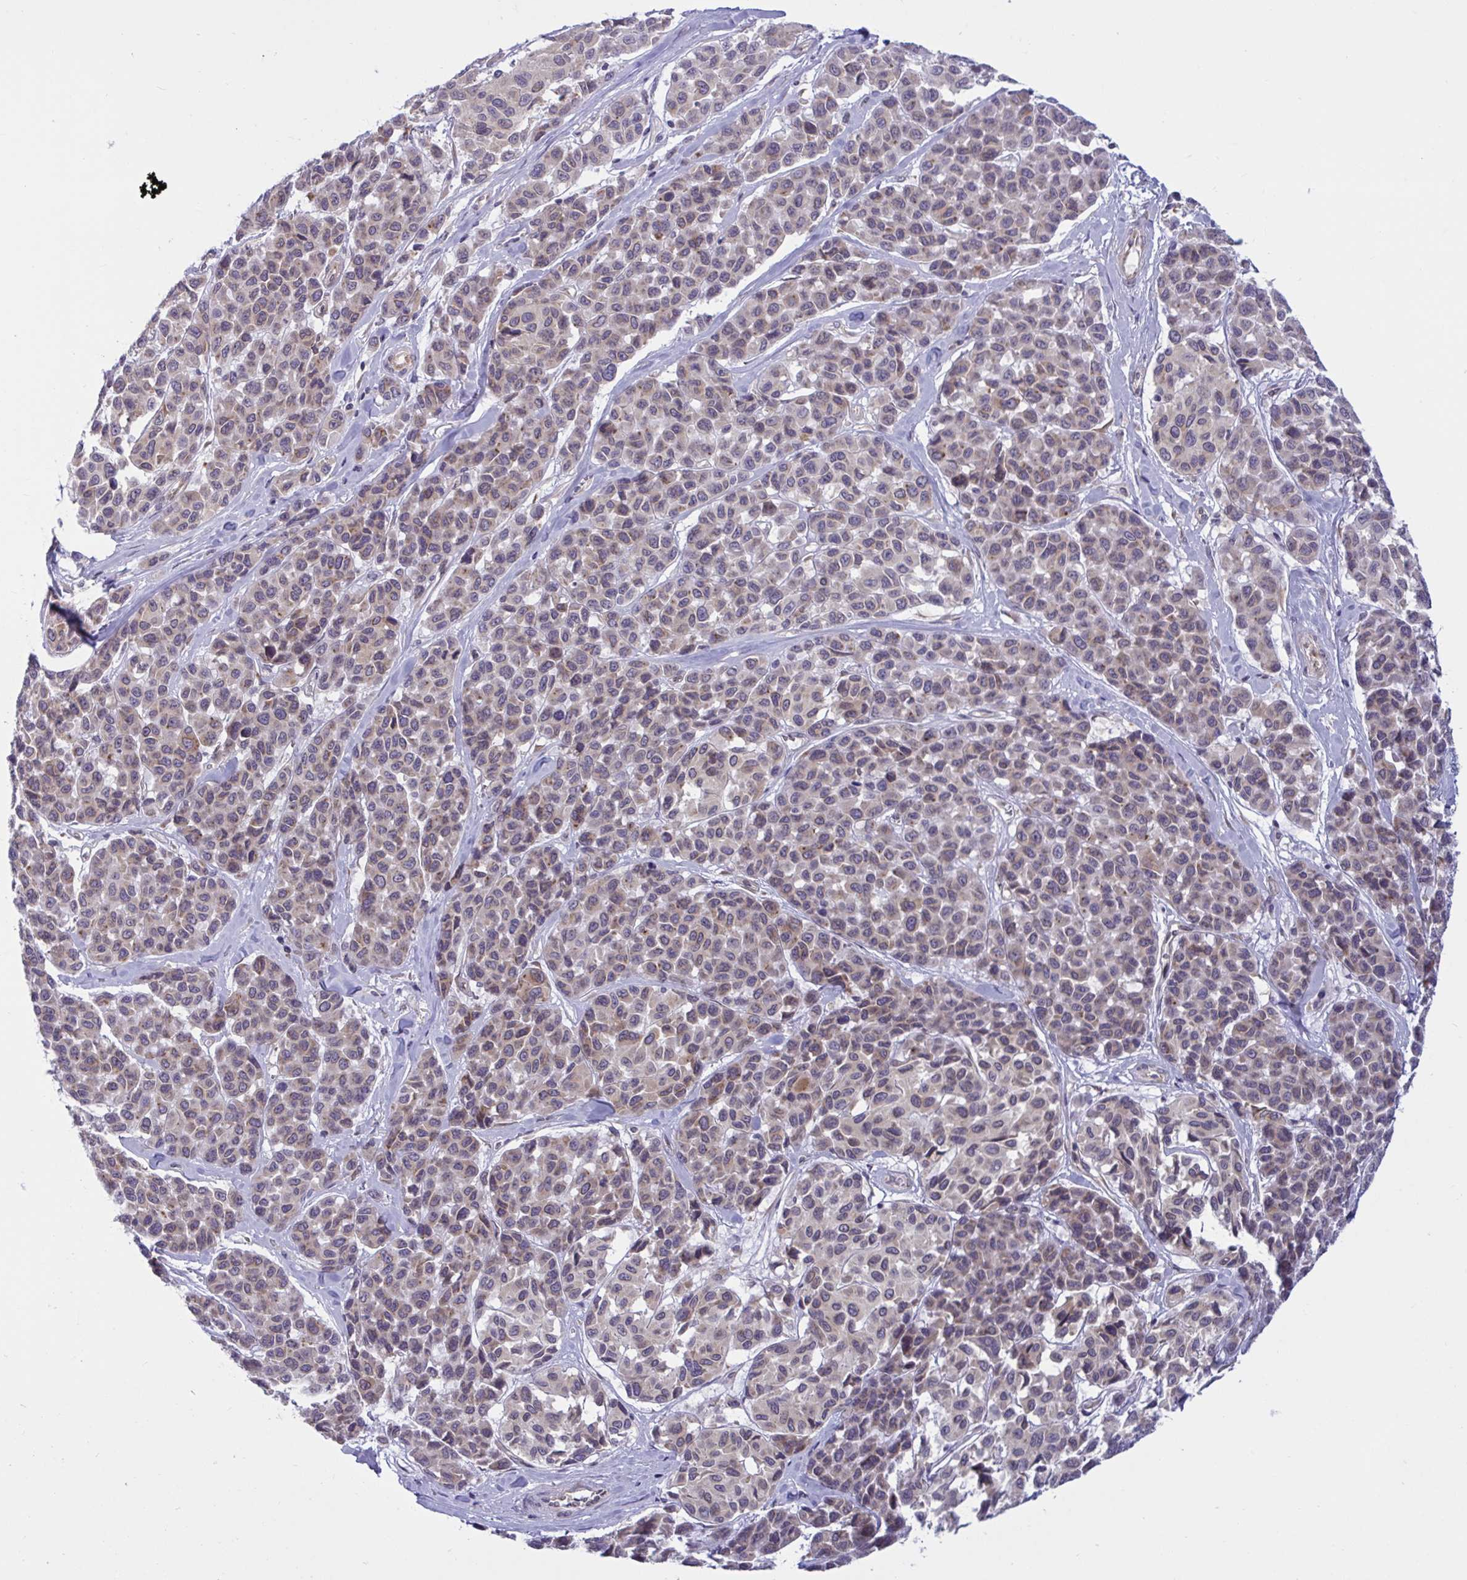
{"staining": {"intensity": "weak", "quantity": ">75%", "location": "cytoplasmic/membranous"}, "tissue": "melanoma", "cell_type": "Tumor cells", "image_type": "cancer", "snomed": [{"axis": "morphology", "description": "Malignant melanoma, NOS"}, {"axis": "topography", "description": "Skin"}], "caption": "A low amount of weak cytoplasmic/membranous positivity is seen in about >75% of tumor cells in malignant melanoma tissue.", "gene": "CAMLG", "patient": {"sex": "female", "age": 66}}